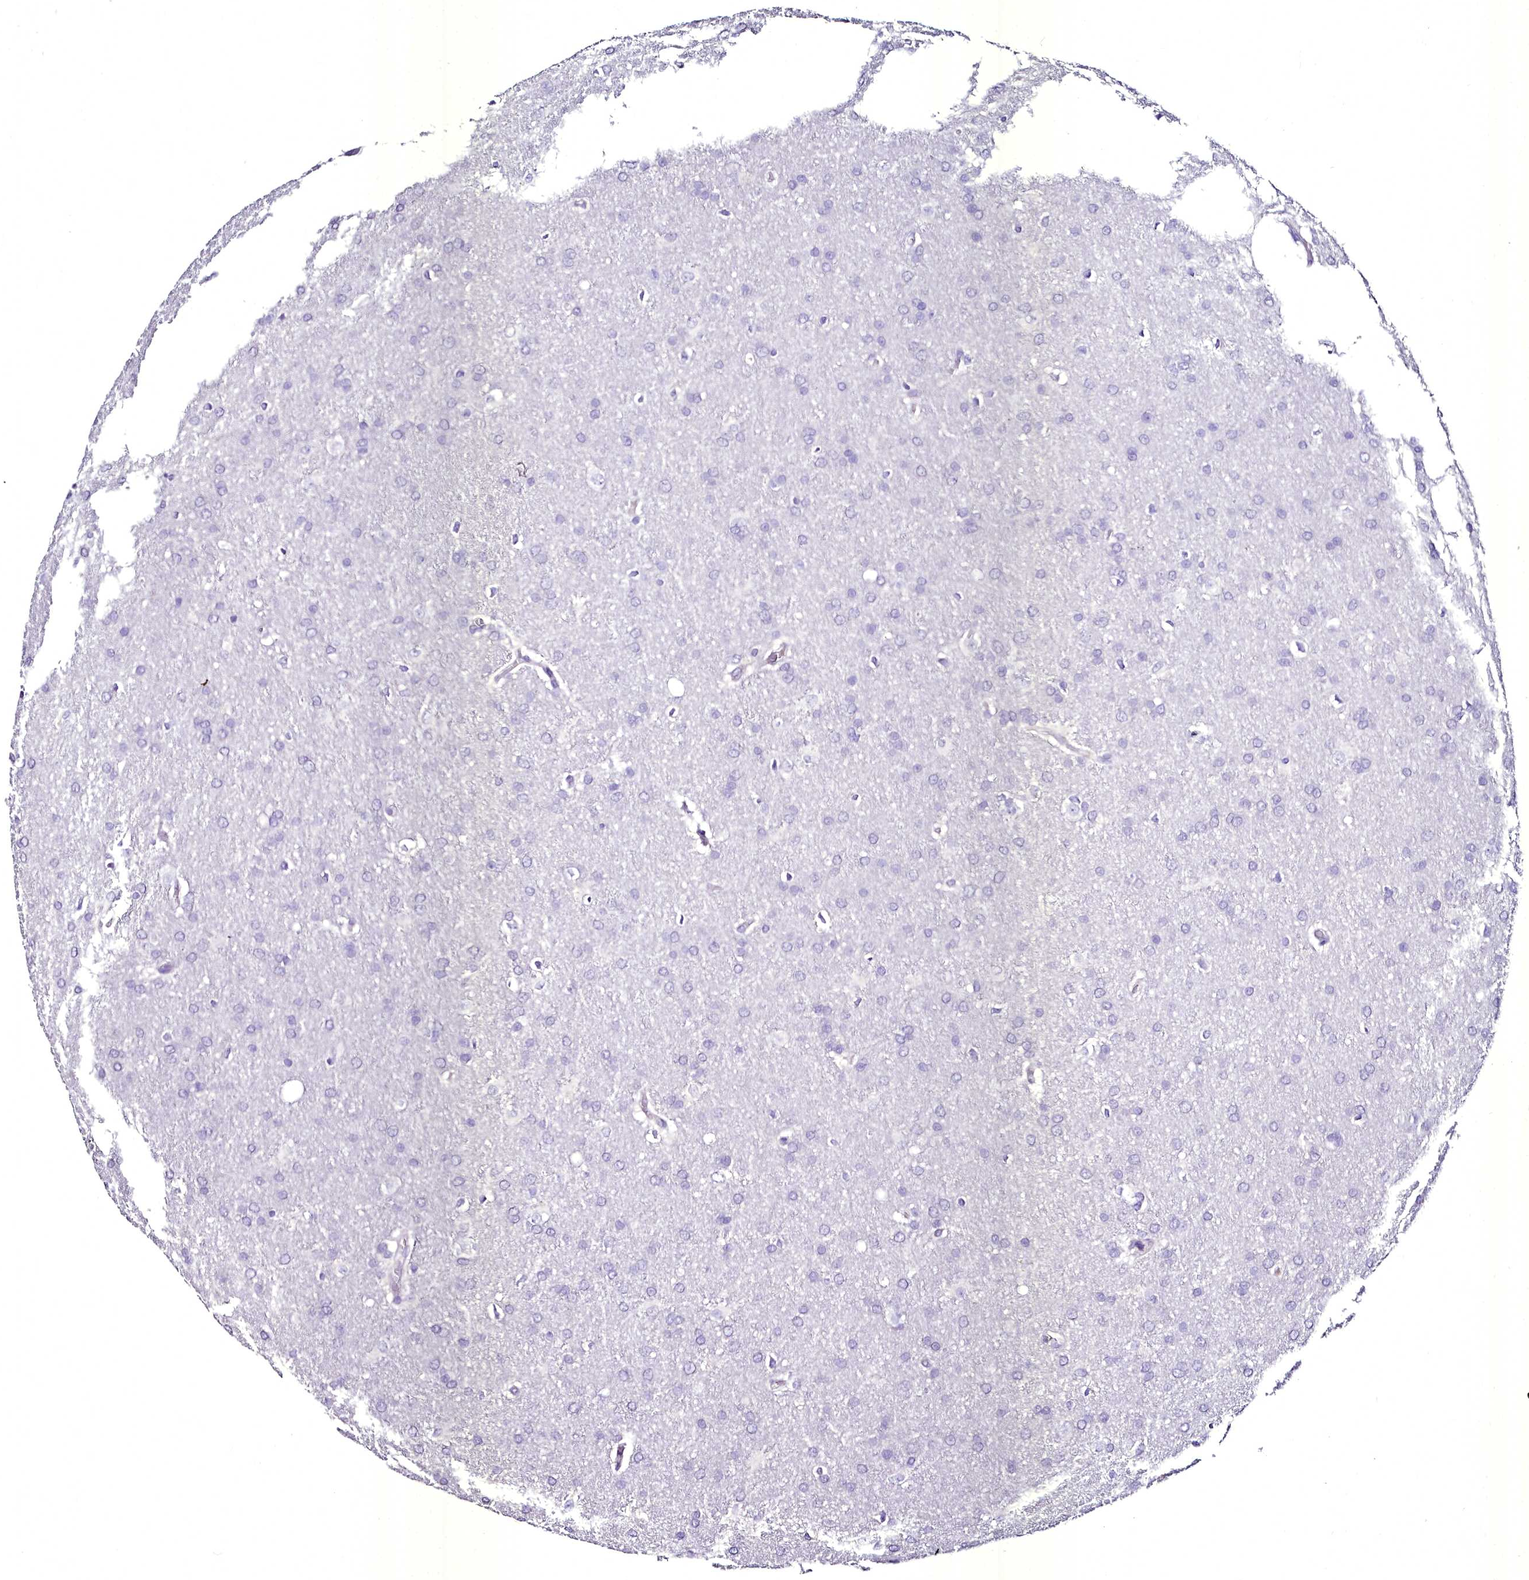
{"staining": {"intensity": "negative", "quantity": "none", "location": "none"}, "tissue": "glioma", "cell_type": "Tumor cells", "image_type": "cancer", "snomed": [{"axis": "morphology", "description": "Glioma, malignant, Low grade"}, {"axis": "topography", "description": "Brain"}], "caption": "Photomicrograph shows no protein expression in tumor cells of glioma tissue.", "gene": "MS4A18", "patient": {"sex": "female", "age": 32}}